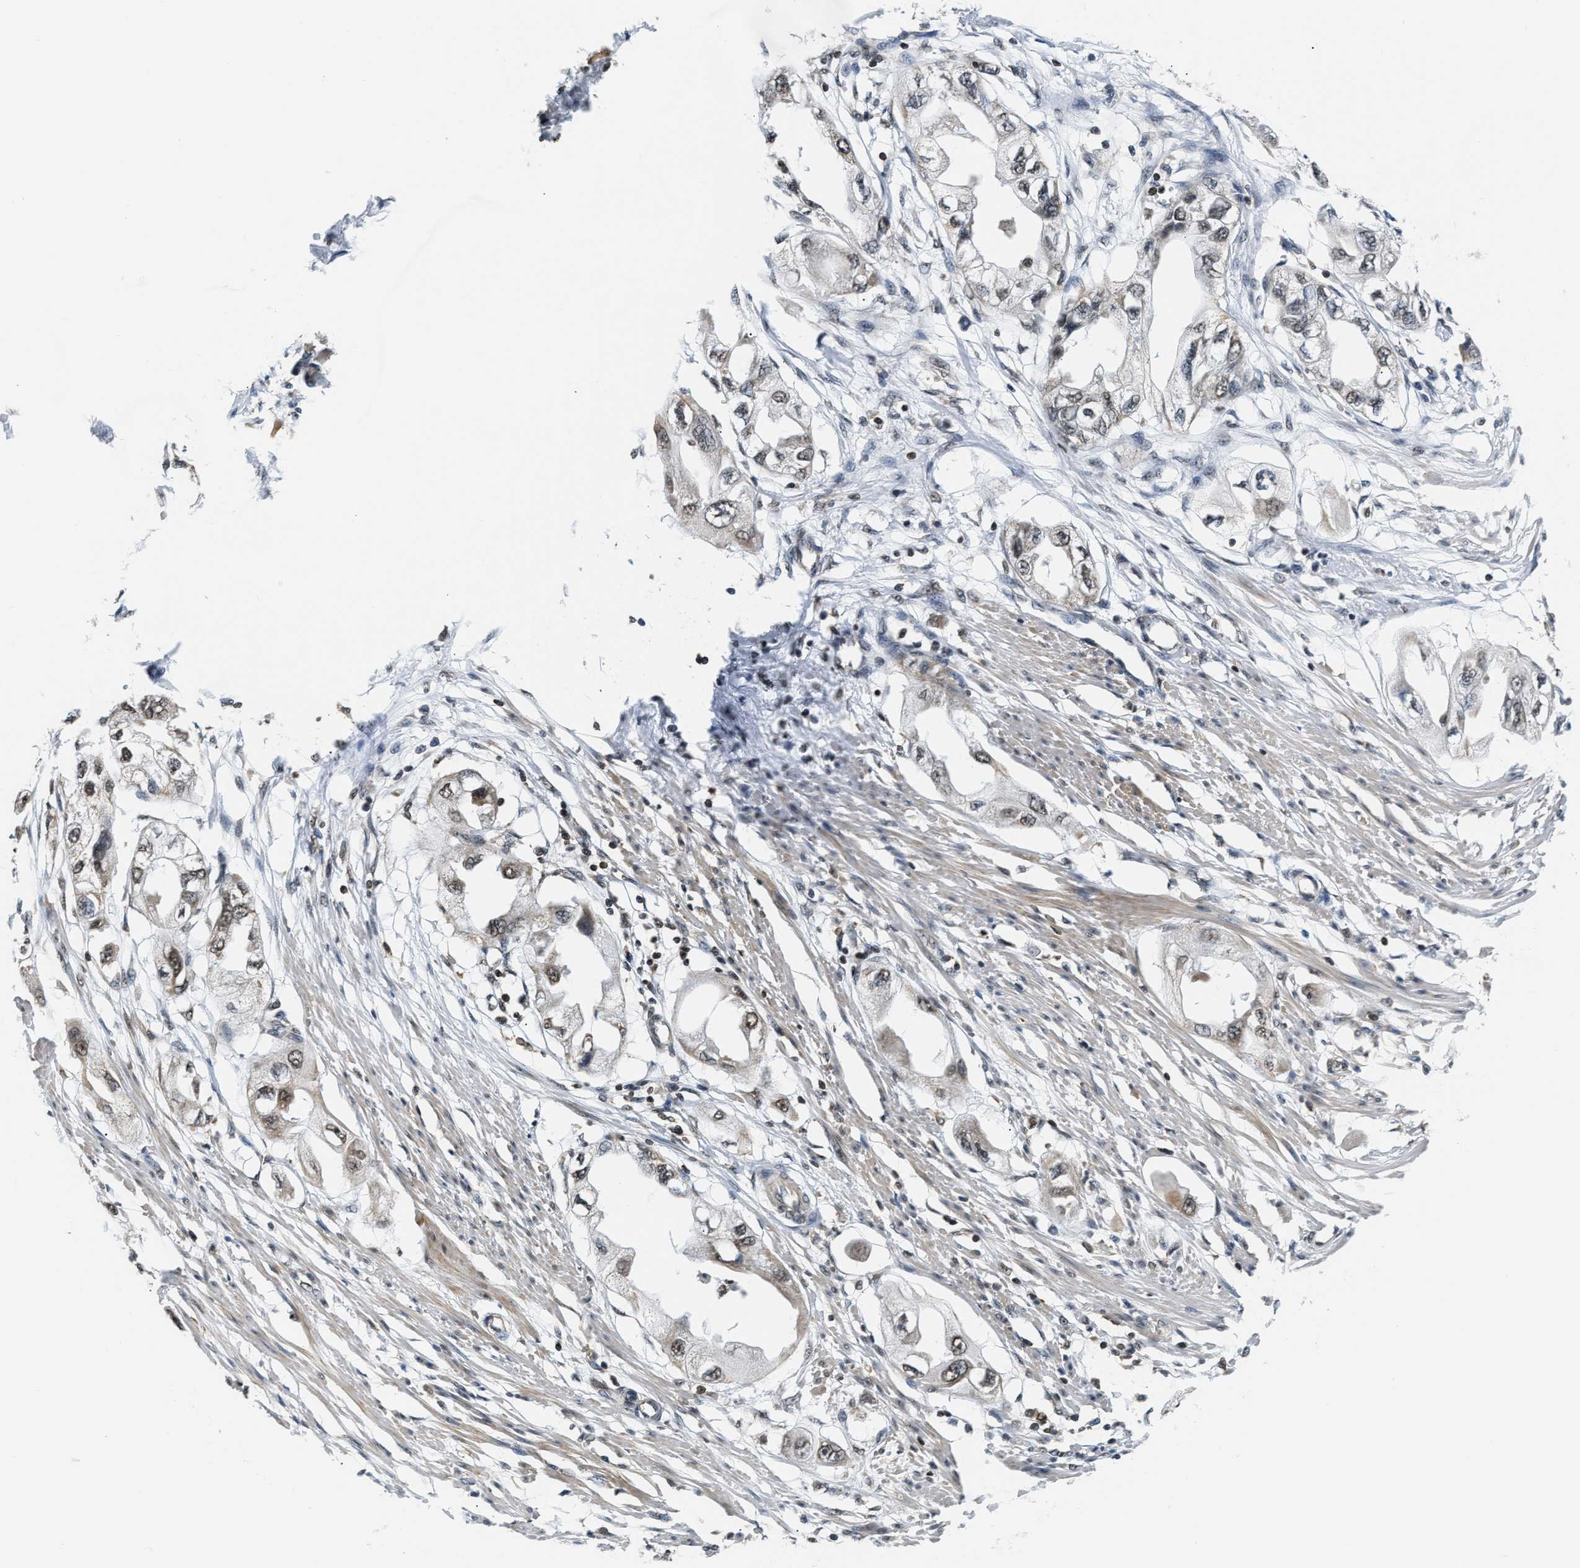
{"staining": {"intensity": "weak", "quantity": "25%-75%", "location": "cytoplasmic/membranous,nuclear"}, "tissue": "endometrial cancer", "cell_type": "Tumor cells", "image_type": "cancer", "snomed": [{"axis": "morphology", "description": "Adenocarcinoma, NOS"}, {"axis": "topography", "description": "Endometrium"}], "caption": "A high-resolution histopathology image shows immunohistochemistry (IHC) staining of endometrial cancer (adenocarcinoma), which demonstrates weak cytoplasmic/membranous and nuclear staining in approximately 25%-75% of tumor cells.", "gene": "STK10", "patient": {"sex": "female", "age": 67}}